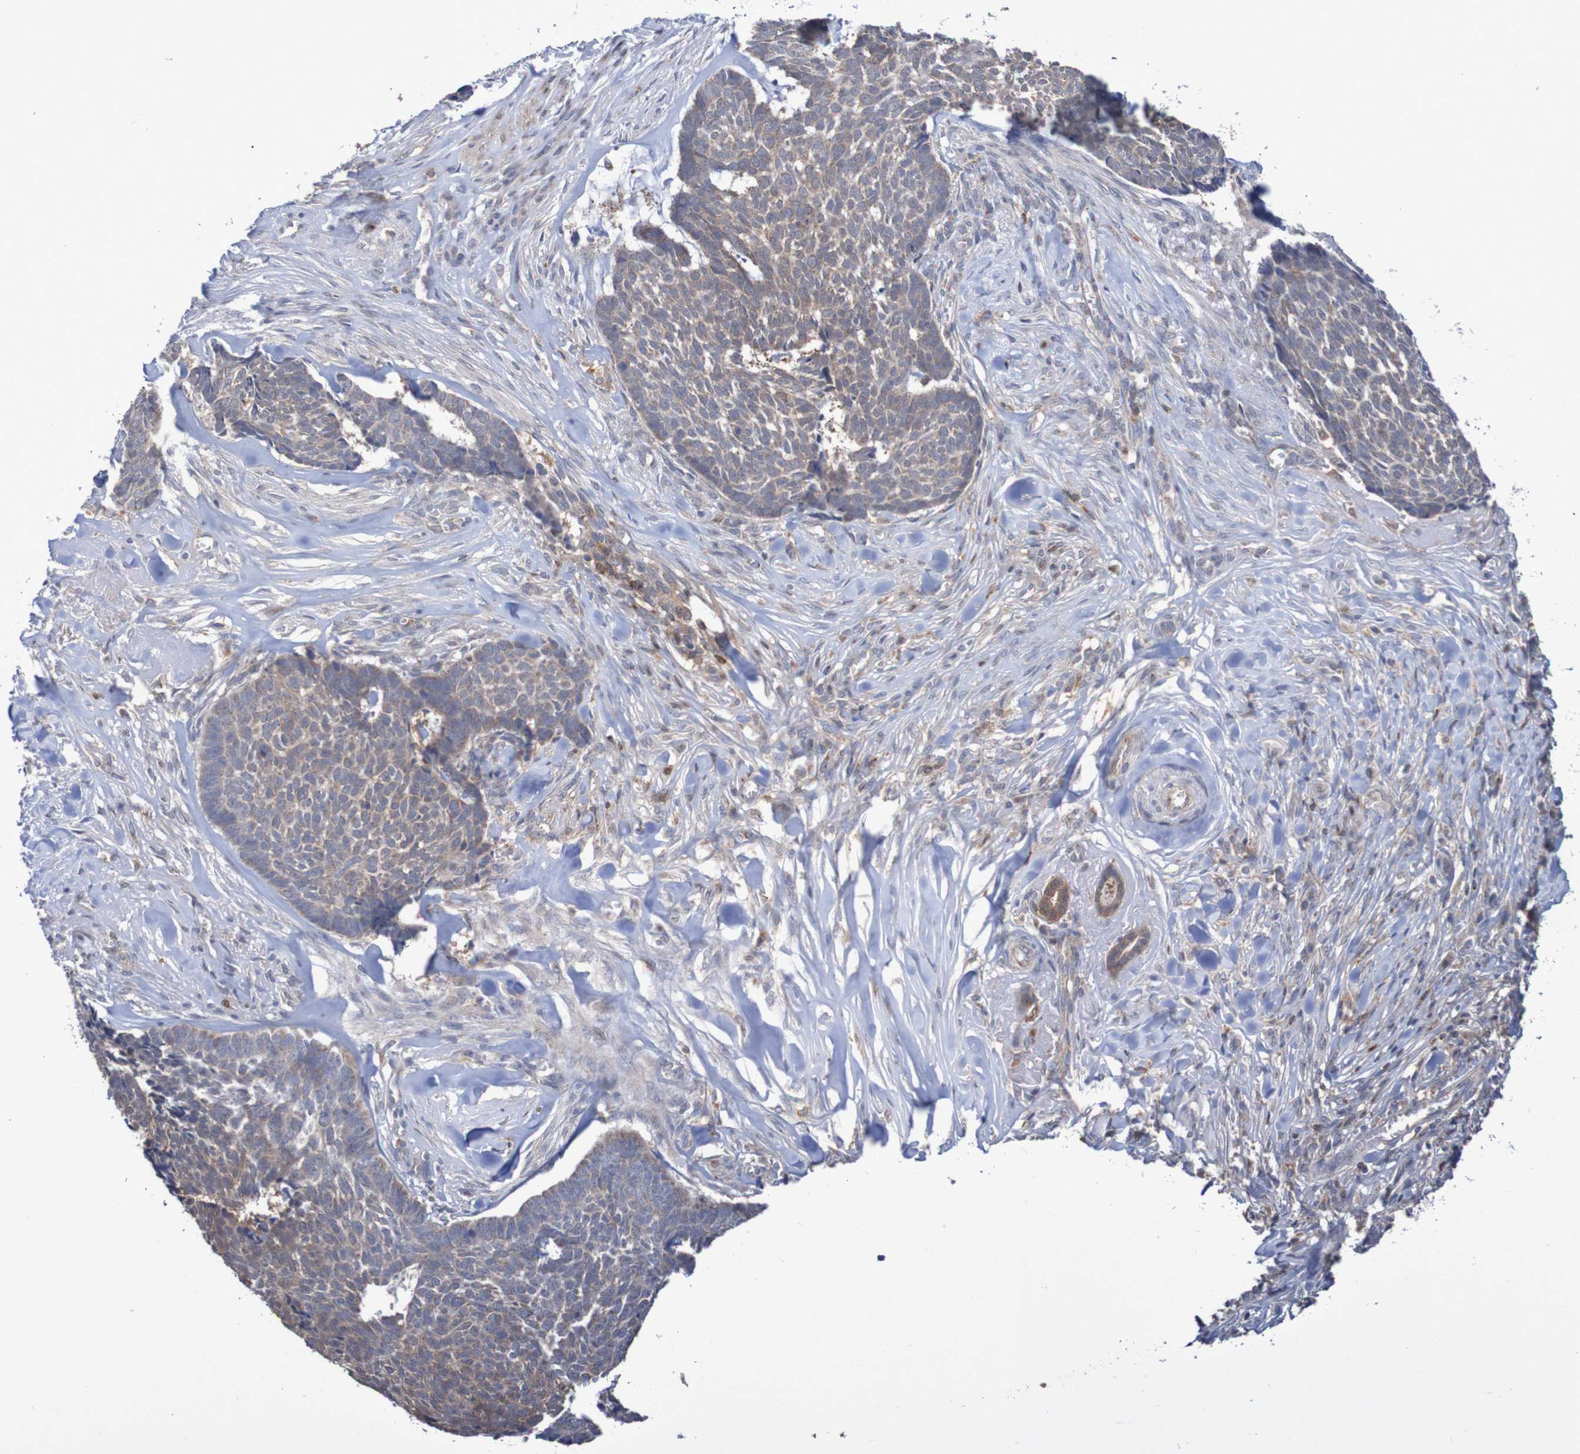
{"staining": {"intensity": "moderate", "quantity": "25%-75%", "location": "cytoplasmic/membranous"}, "tissue": "skin cancer", "cell_type": "Tumor cells", "image_type": "cancer", "snomed": [{"axis": "morphology", "description": "Basal cell carcinoma"}, {"axis": "topography", "description": "Skin"}], "caption": "IHC of human skin cancer (basal cell carcinoma) reveals medium levels of moderate cytoplasmic/membranous expression in approximately 25%-75% of tumor cells.", "gene": "C3orf18", "patient": {"sex": "male", "age": 84}}